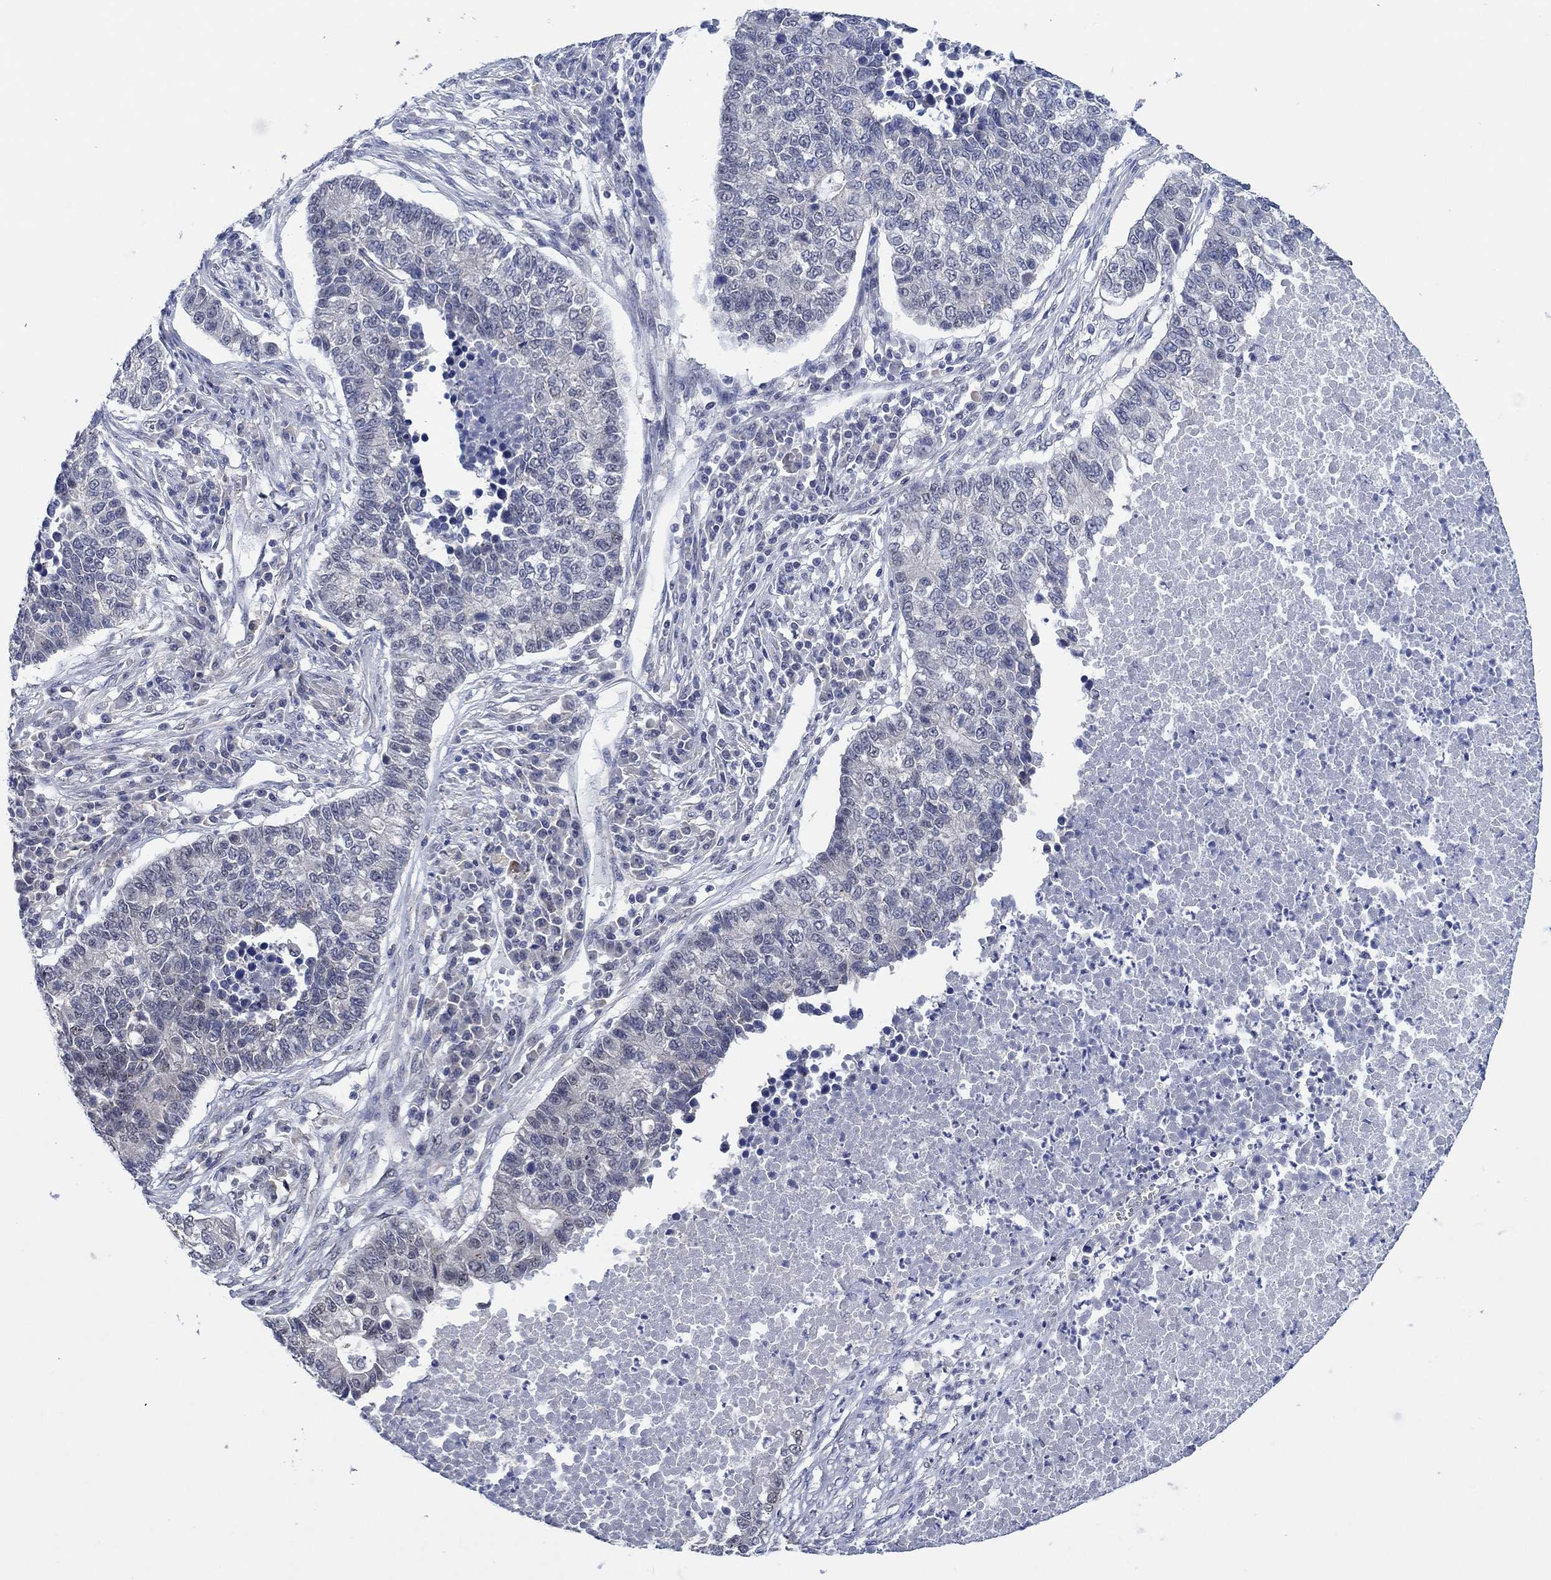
{"staining": {"intensity": "negative", "quantity": "none", "location": "none"}, "tissue": "lung cancer", "cell_type": "Tumor cells", "image_type": "cancer", "snomed": [{"axis": "morphology", "description": "Adenocarcinoma, NOS"}, {"axis": "topography", "description": "Lung"}], "caption": "Tumor cells are negative for protein expression in human lung adenocarcinoma.", "gene": "PRRT3", "patient": {"sex": "male", "age": 57}}